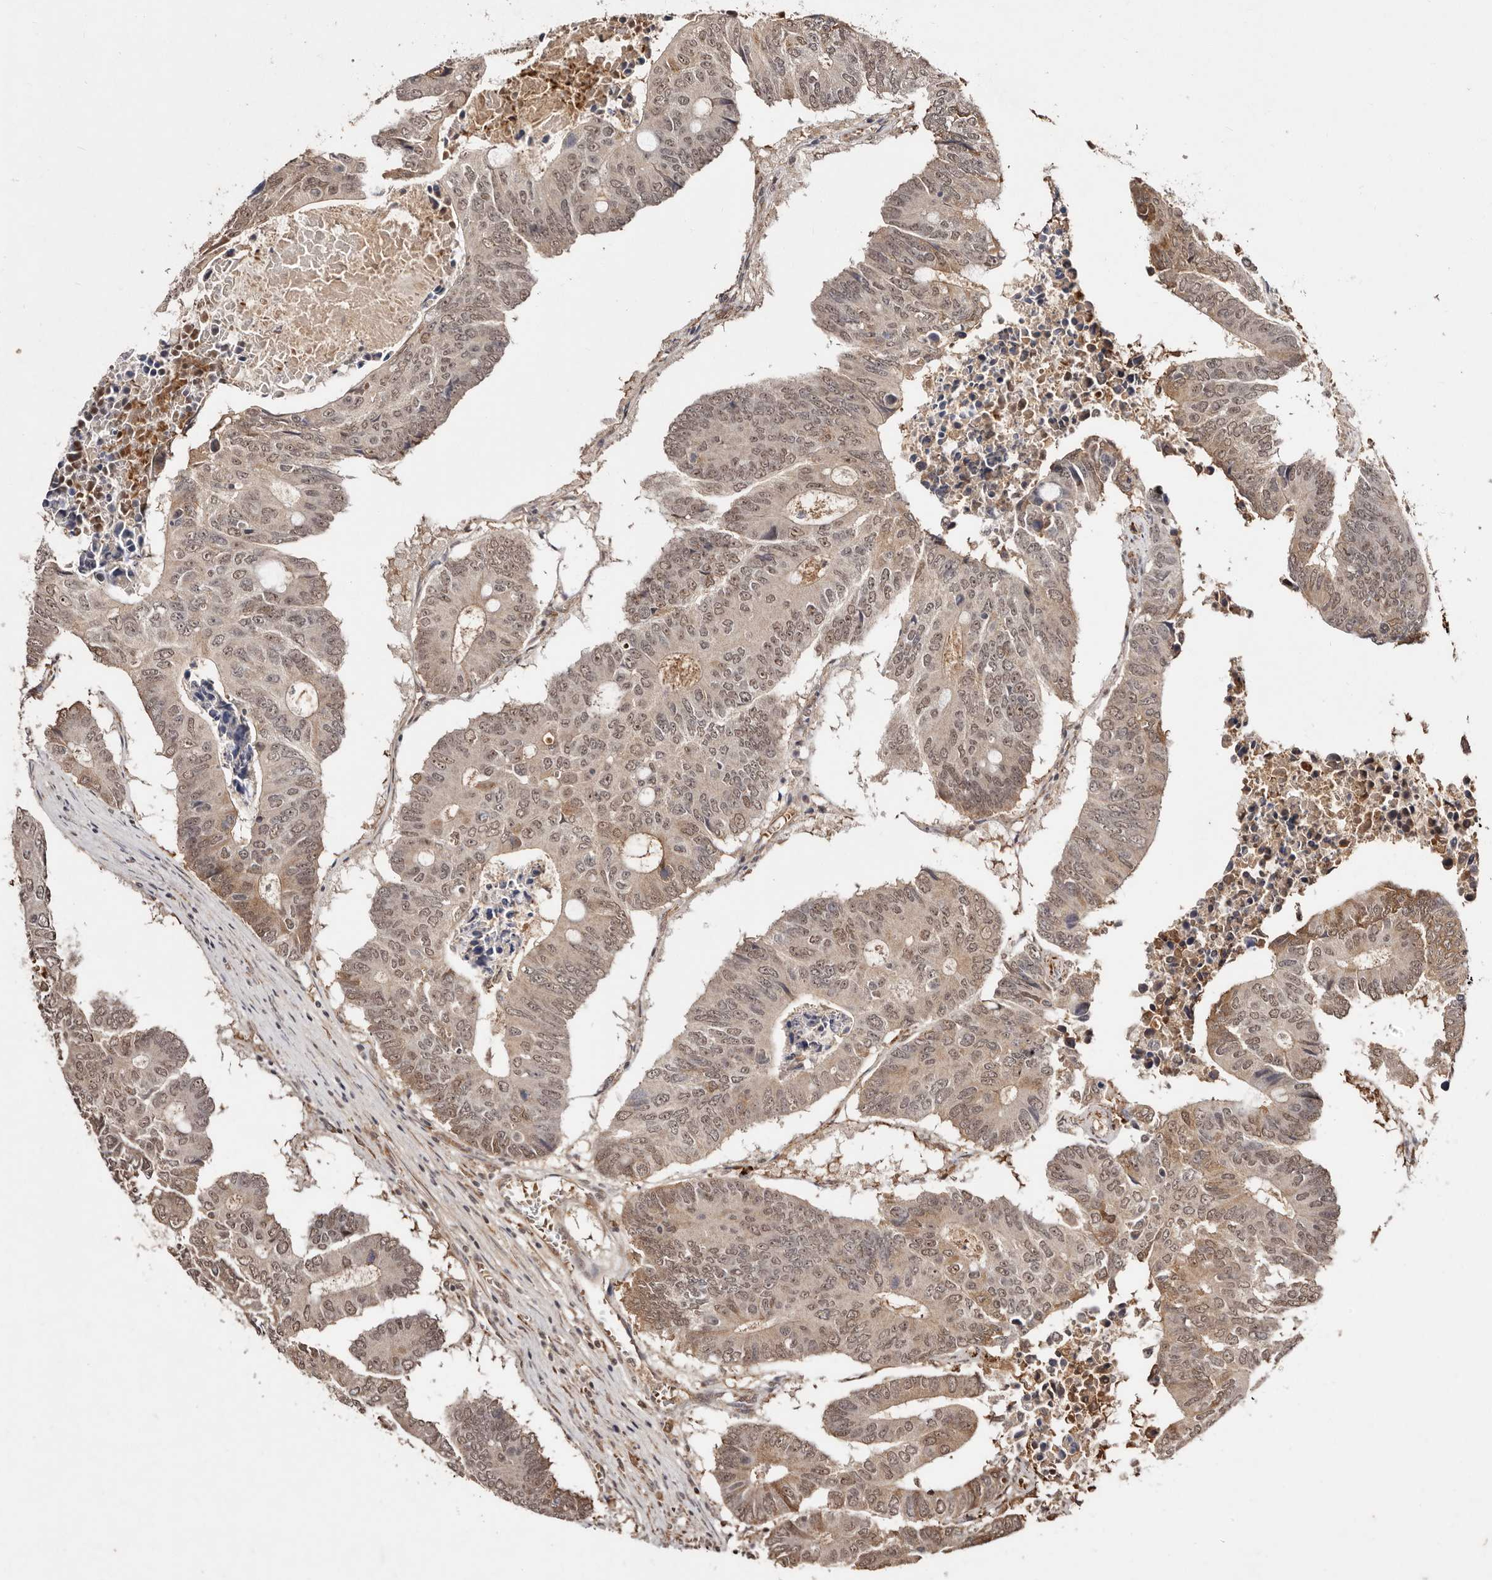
{"staining": {"intensity": "moderate", "quantity": ">75%", "location": "nuclear"}, "tissue": "colorectal cancer", "cell_type": "Tumor cells", "image_type": "cancer", "snomed": [{"axis": "morphology", "description": "Adenocarcinoma, NOS"}, {"axis": "topography", "description": "Colon"}], "caption": "DAB (3,3'-diaminobenzidine) immunohistochemical staining of human colorectal cancer (adenocarcinoma) shows moderate nuclear protein positivity in about >75% of tumor cells. (DAB = brown stain, brightfield microscopy at high magnification).", "gene": "BICRAL", "patient": {"sex": "male", "age": 87}}